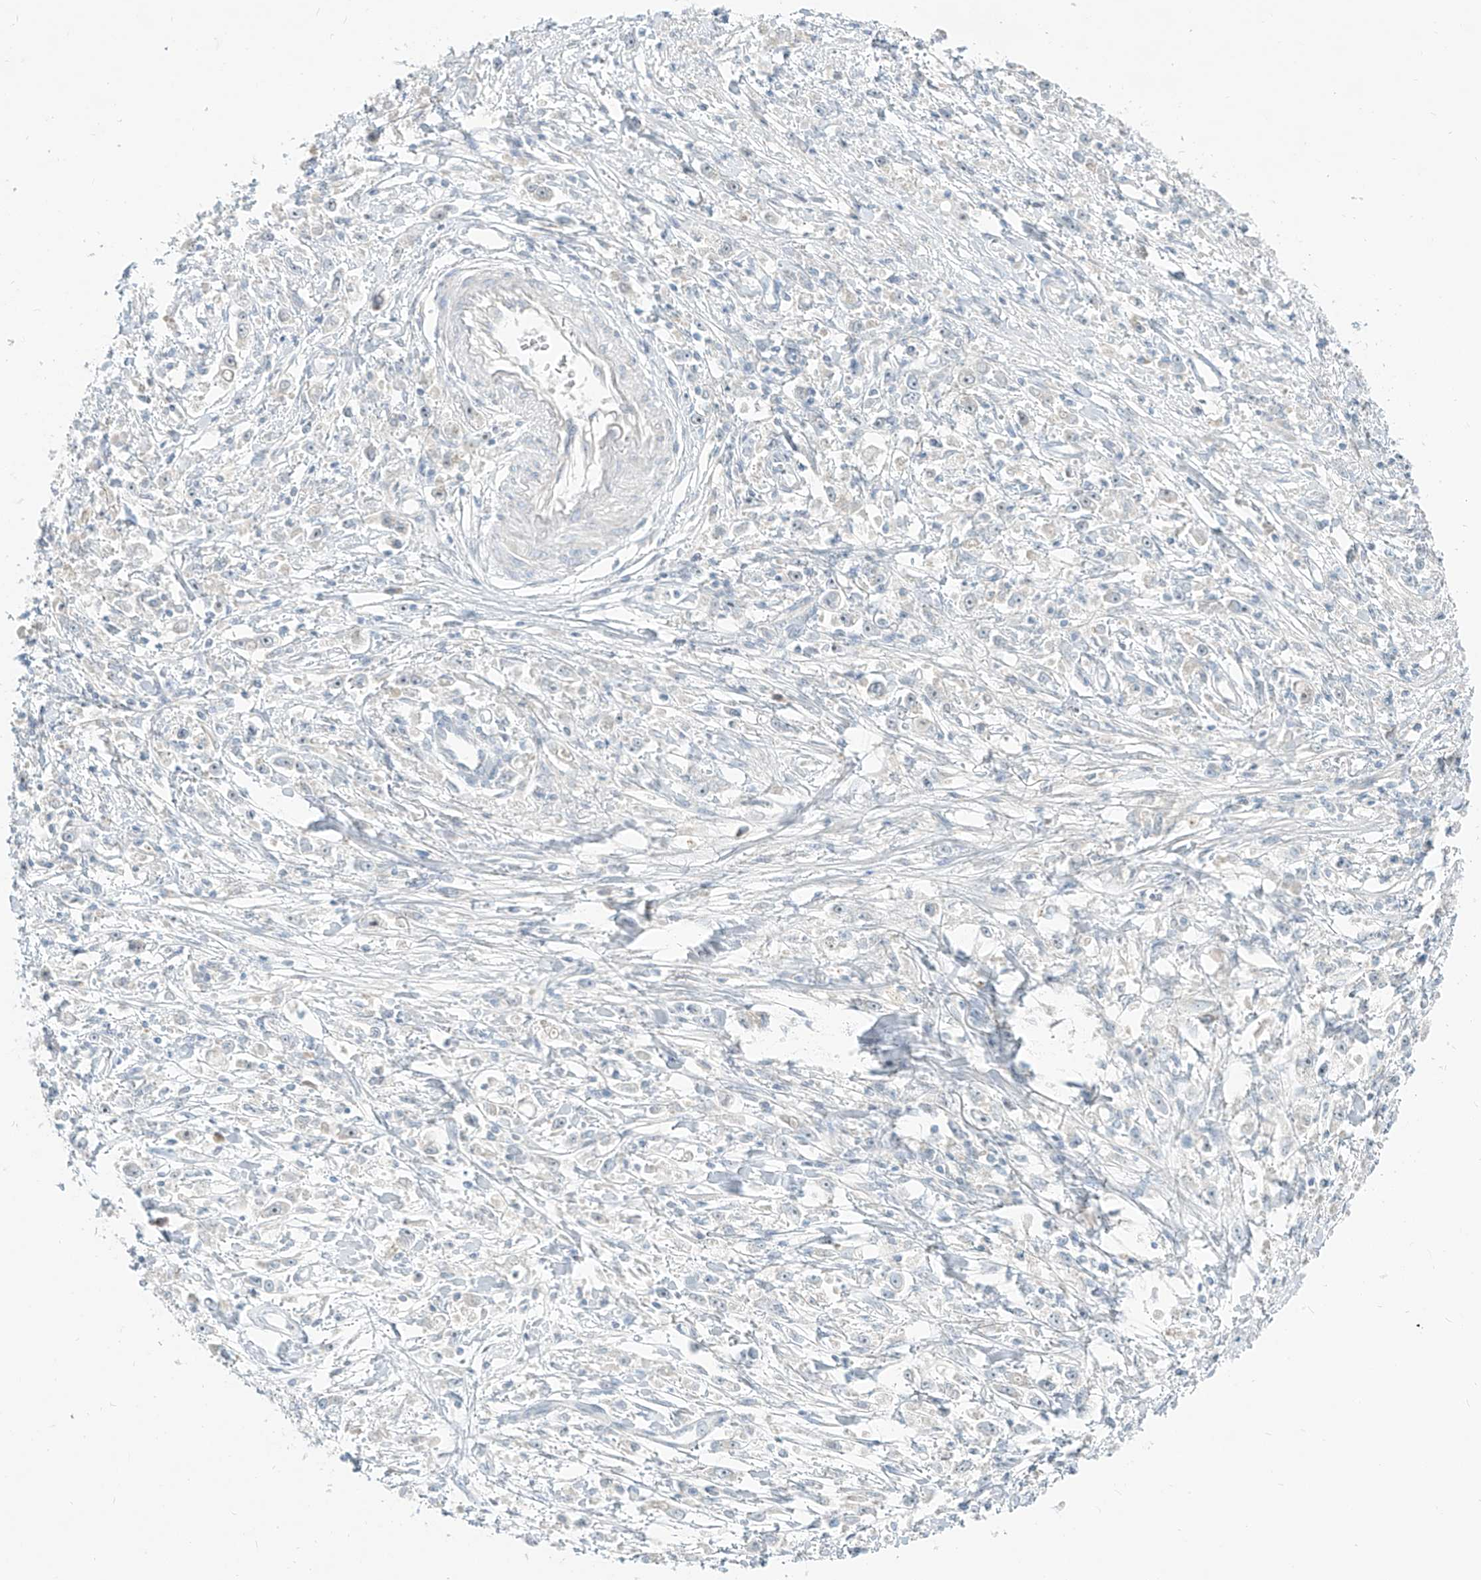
{"staining": {"intensity": "negative", "quantity": "none", "location": "none"}, "tissue": "stomach cancer", "cell_type": "Tumor cells", "image_type": "cancer", "snomed": [{"axis": "morphology", "description": "Adenocarcinoma, NOS"}, {"axis": "topography", "description": "Stomach"}], "caption": "Immunohistochemistry of stomach adenocarcinoma displays no staining in tumor cells.", "gene": "C2orf42", "patient": {"sex": "female", "age": 59}}